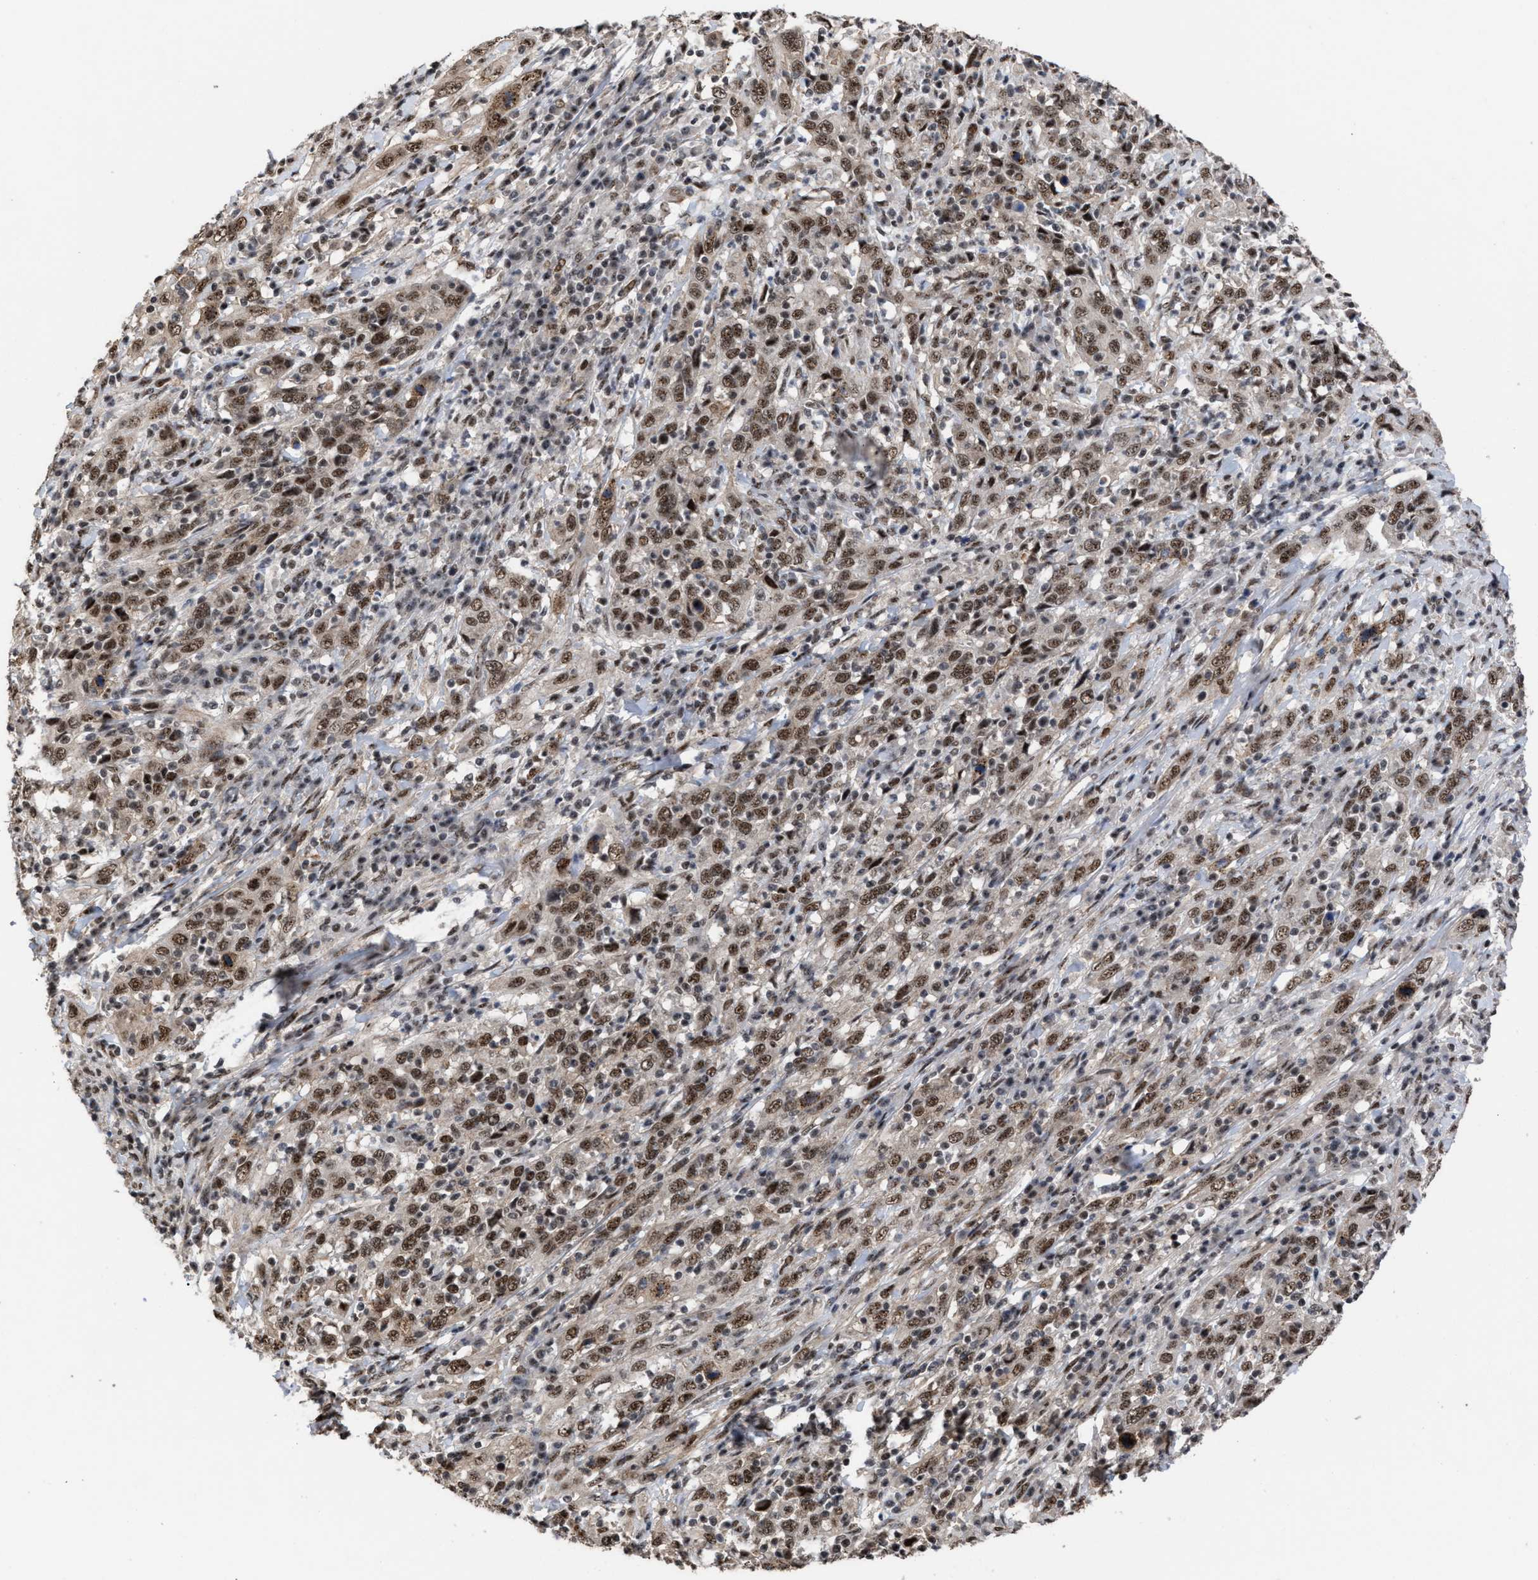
{"staining": {"intensity": "strong", "quantity": ">75%", "location": "nuclear"}, "tissue": "cervical cancer", "cell_type": "Tumor cells", "image_type": "cancer", "snomed": [{"axis": "morphology", "description": "Squamous cell carcinoma, NOS"}, {"axis": "topography", "description": "Cervix"}], "caption": "About >75% of tumor cells in human cervical squamous cell carcinoma display strong nuclear protein positivity as visualized by brown immunohistochemical staining.", "gene": "EIF4A3", "patient": {"sex": "female", "age": 46}}